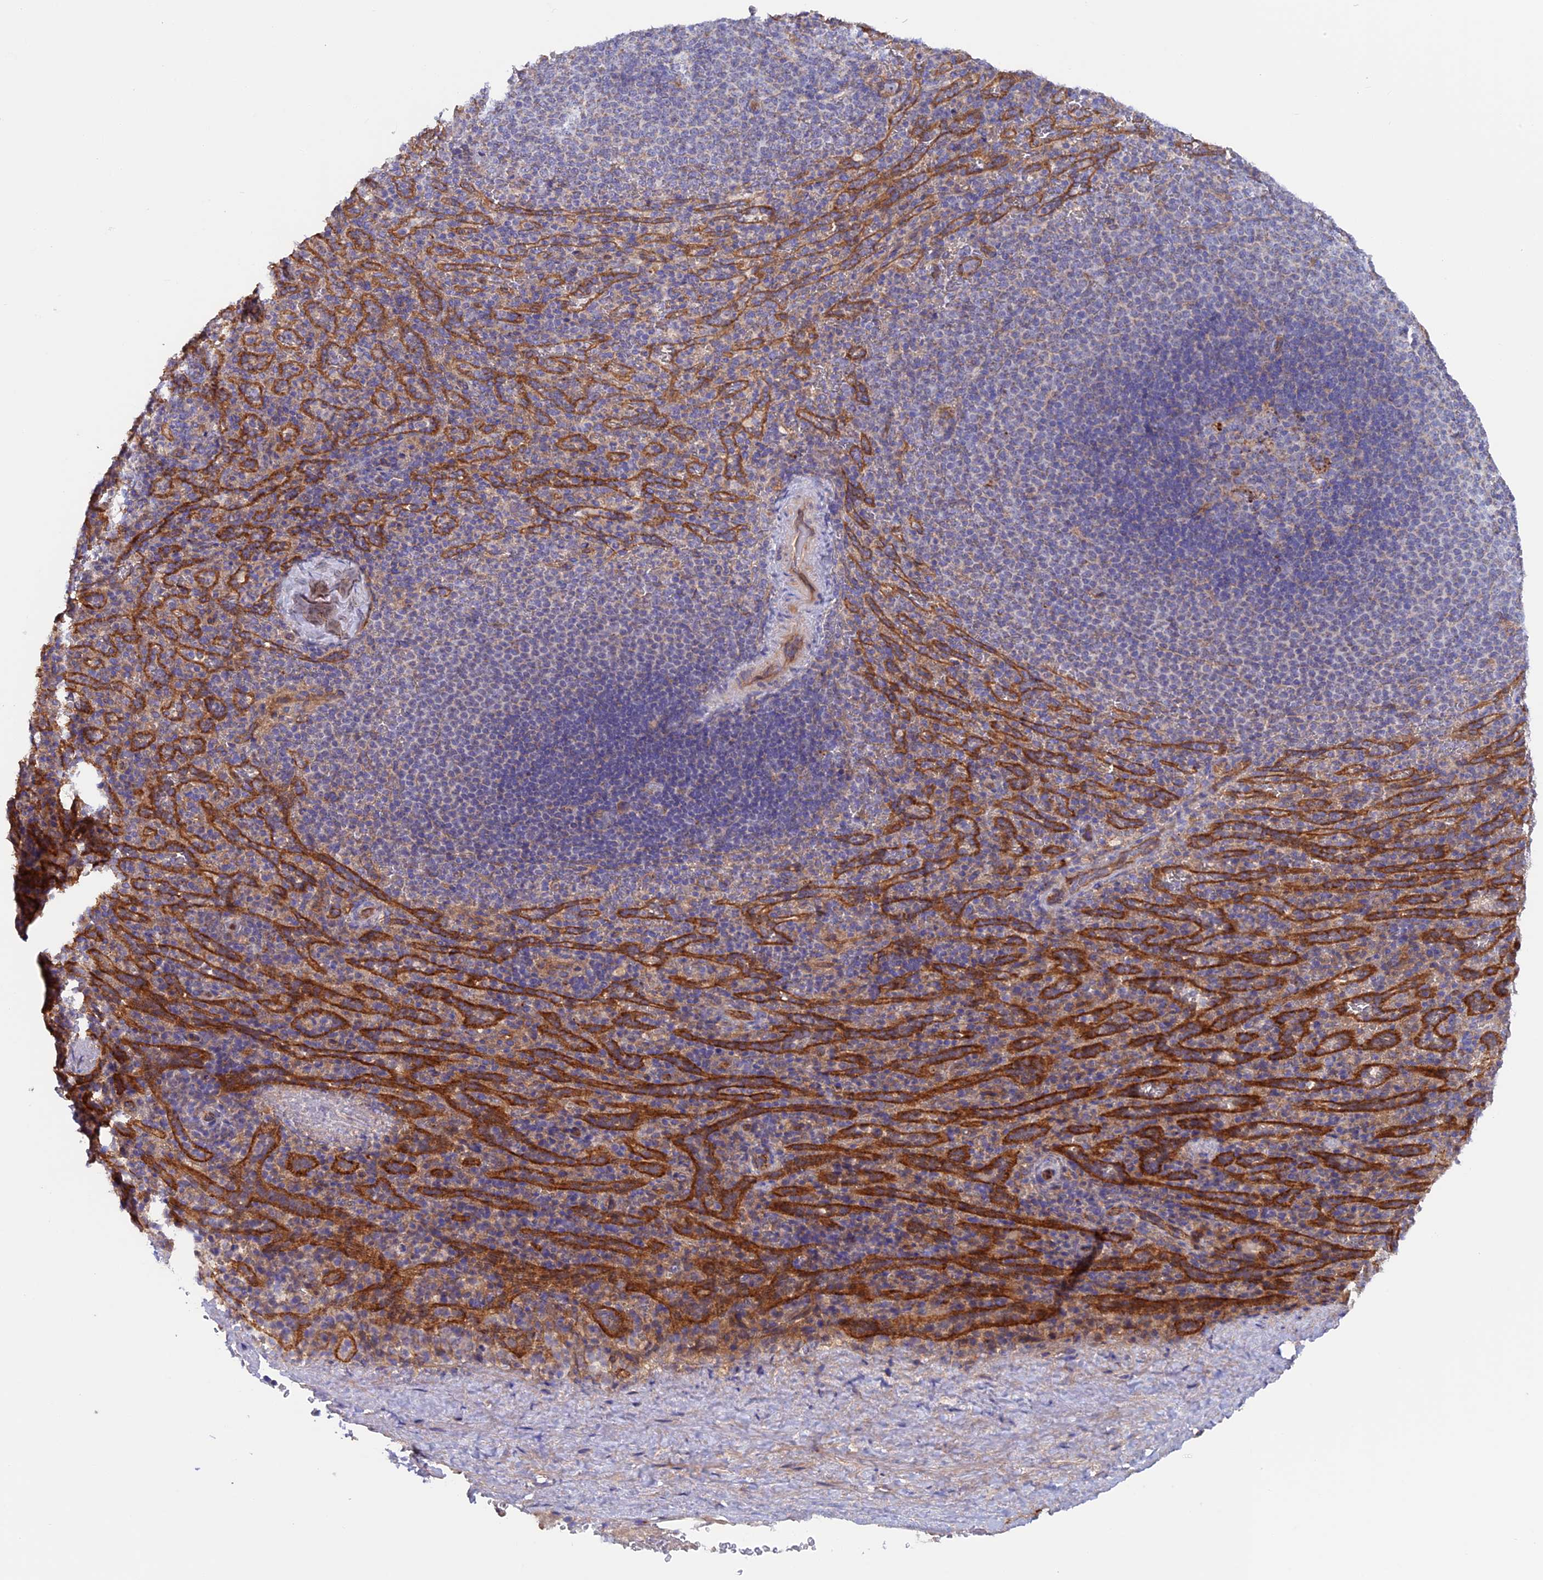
{"staining": {"intensity": "weak", "quantity": "<25%", "location": "cytoplasmic/membranous"}, "tissue": "spleen", "cell_type": "Cells in red pulp", "image_type": "normal", "snomed": [{"axis": "morphology", "description": "Normal tissue, NOS"}, {"axis": "topography", "description": "Spleen"}], "caption": "Immunohistochemistry (IHC) micrograph of normal spleen: spleen stained with DAB (3,3'-diaminobenzidine) shows no significant protein positivity in cells in red pulp.", "gene": "DUS3L", "patient": {"sex": "female", "age": 21}}